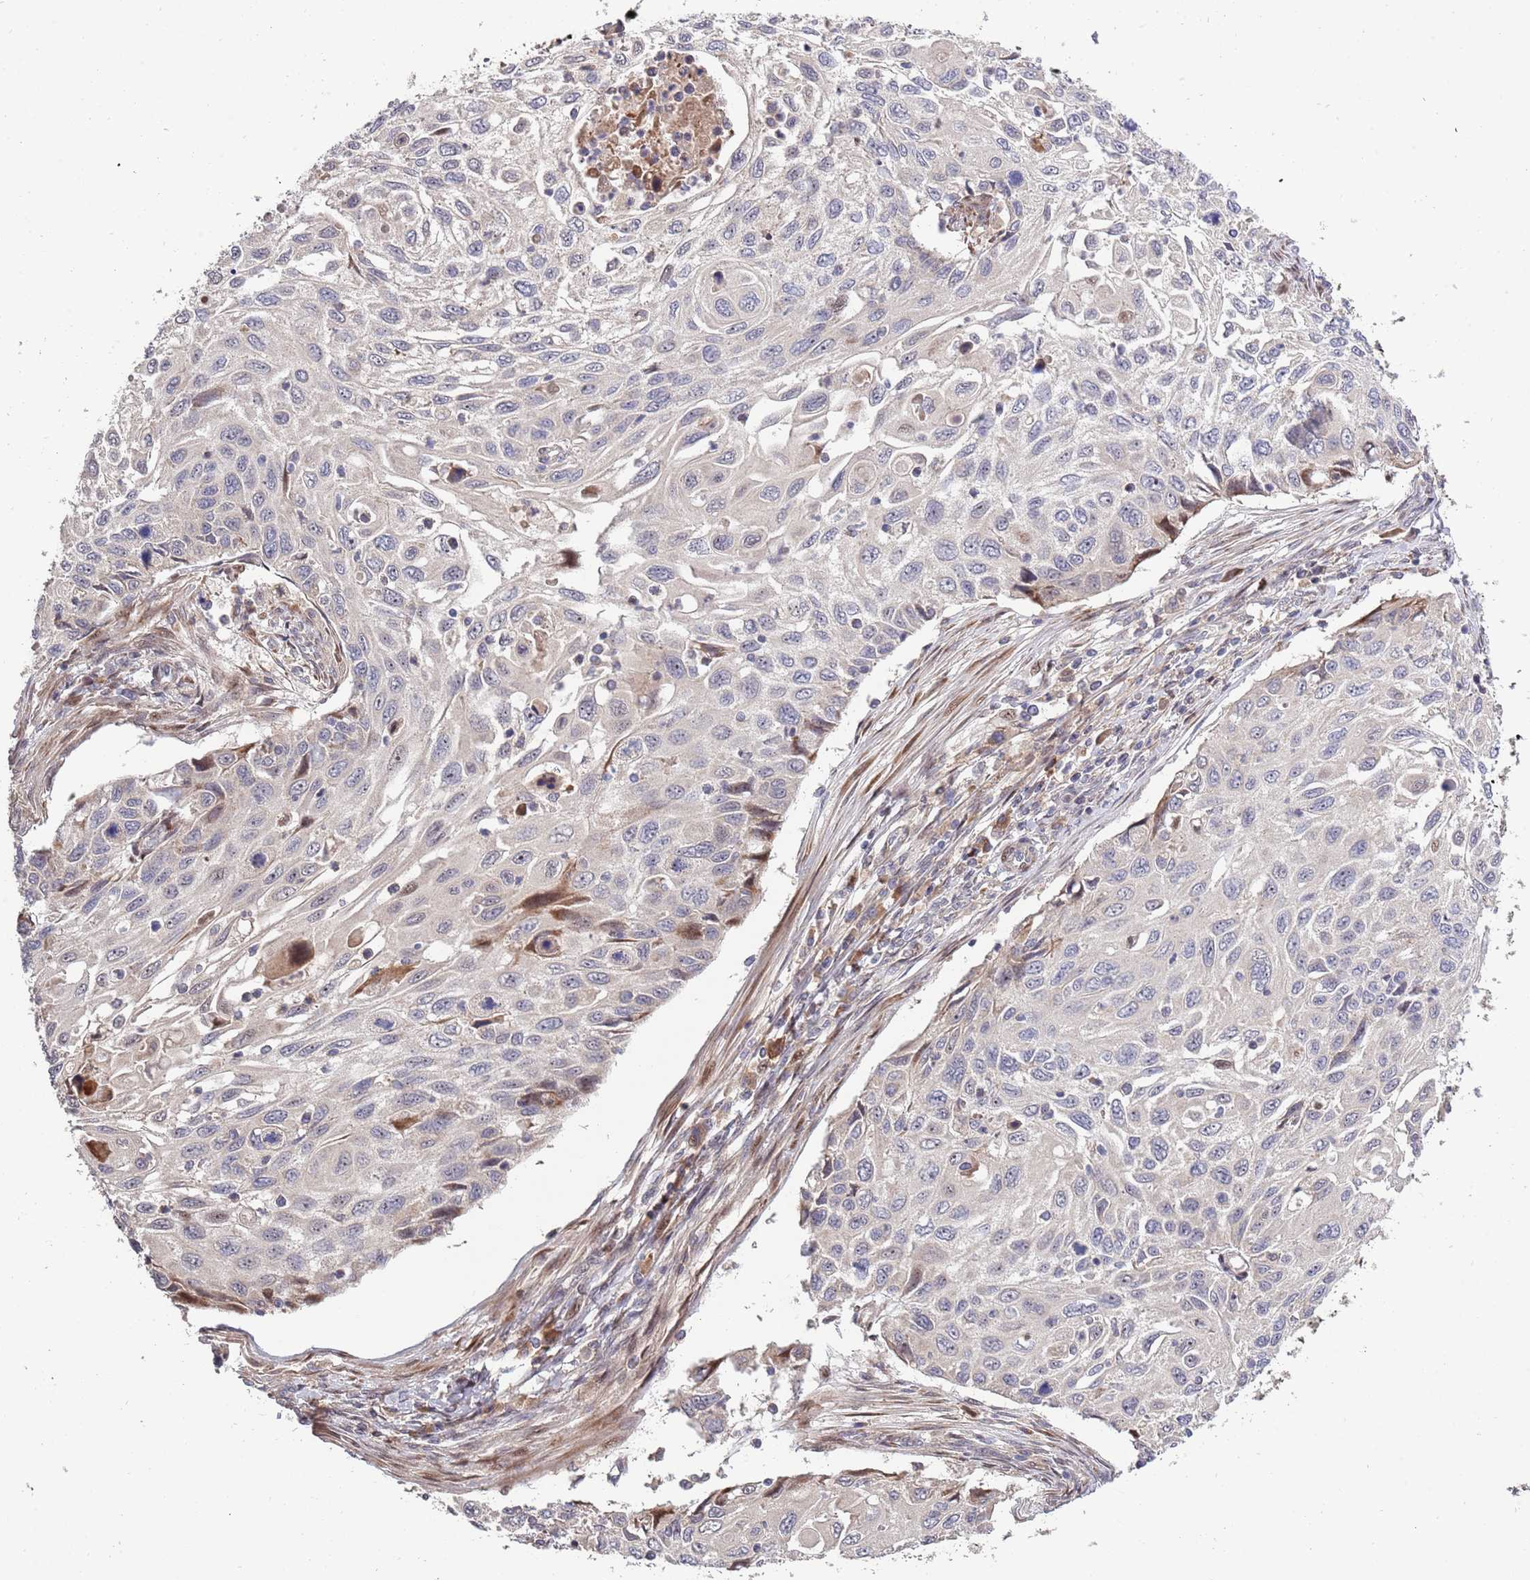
{"staining": {"intensity": "moderate", "quantity": "<25%", "location": "nuclear"}, "tissue": "cervical cancer", "cell_type": "Tumor cells", "image_type": "cancer", "snomed": [{"axis": "morphology", "description": "Squamous cell carcinoma, NOS"}, {"axis": "topography", "description": "Cervix"}], "caption": "Squamous cell carcinoma (cervical) stained with immunohistochemistry (IHC) reveals moderate nuclear positivity in about <25% of tumor cells.", "gene": "SYNDIG1L", "patient": {"sex": "female", "age": 70}}